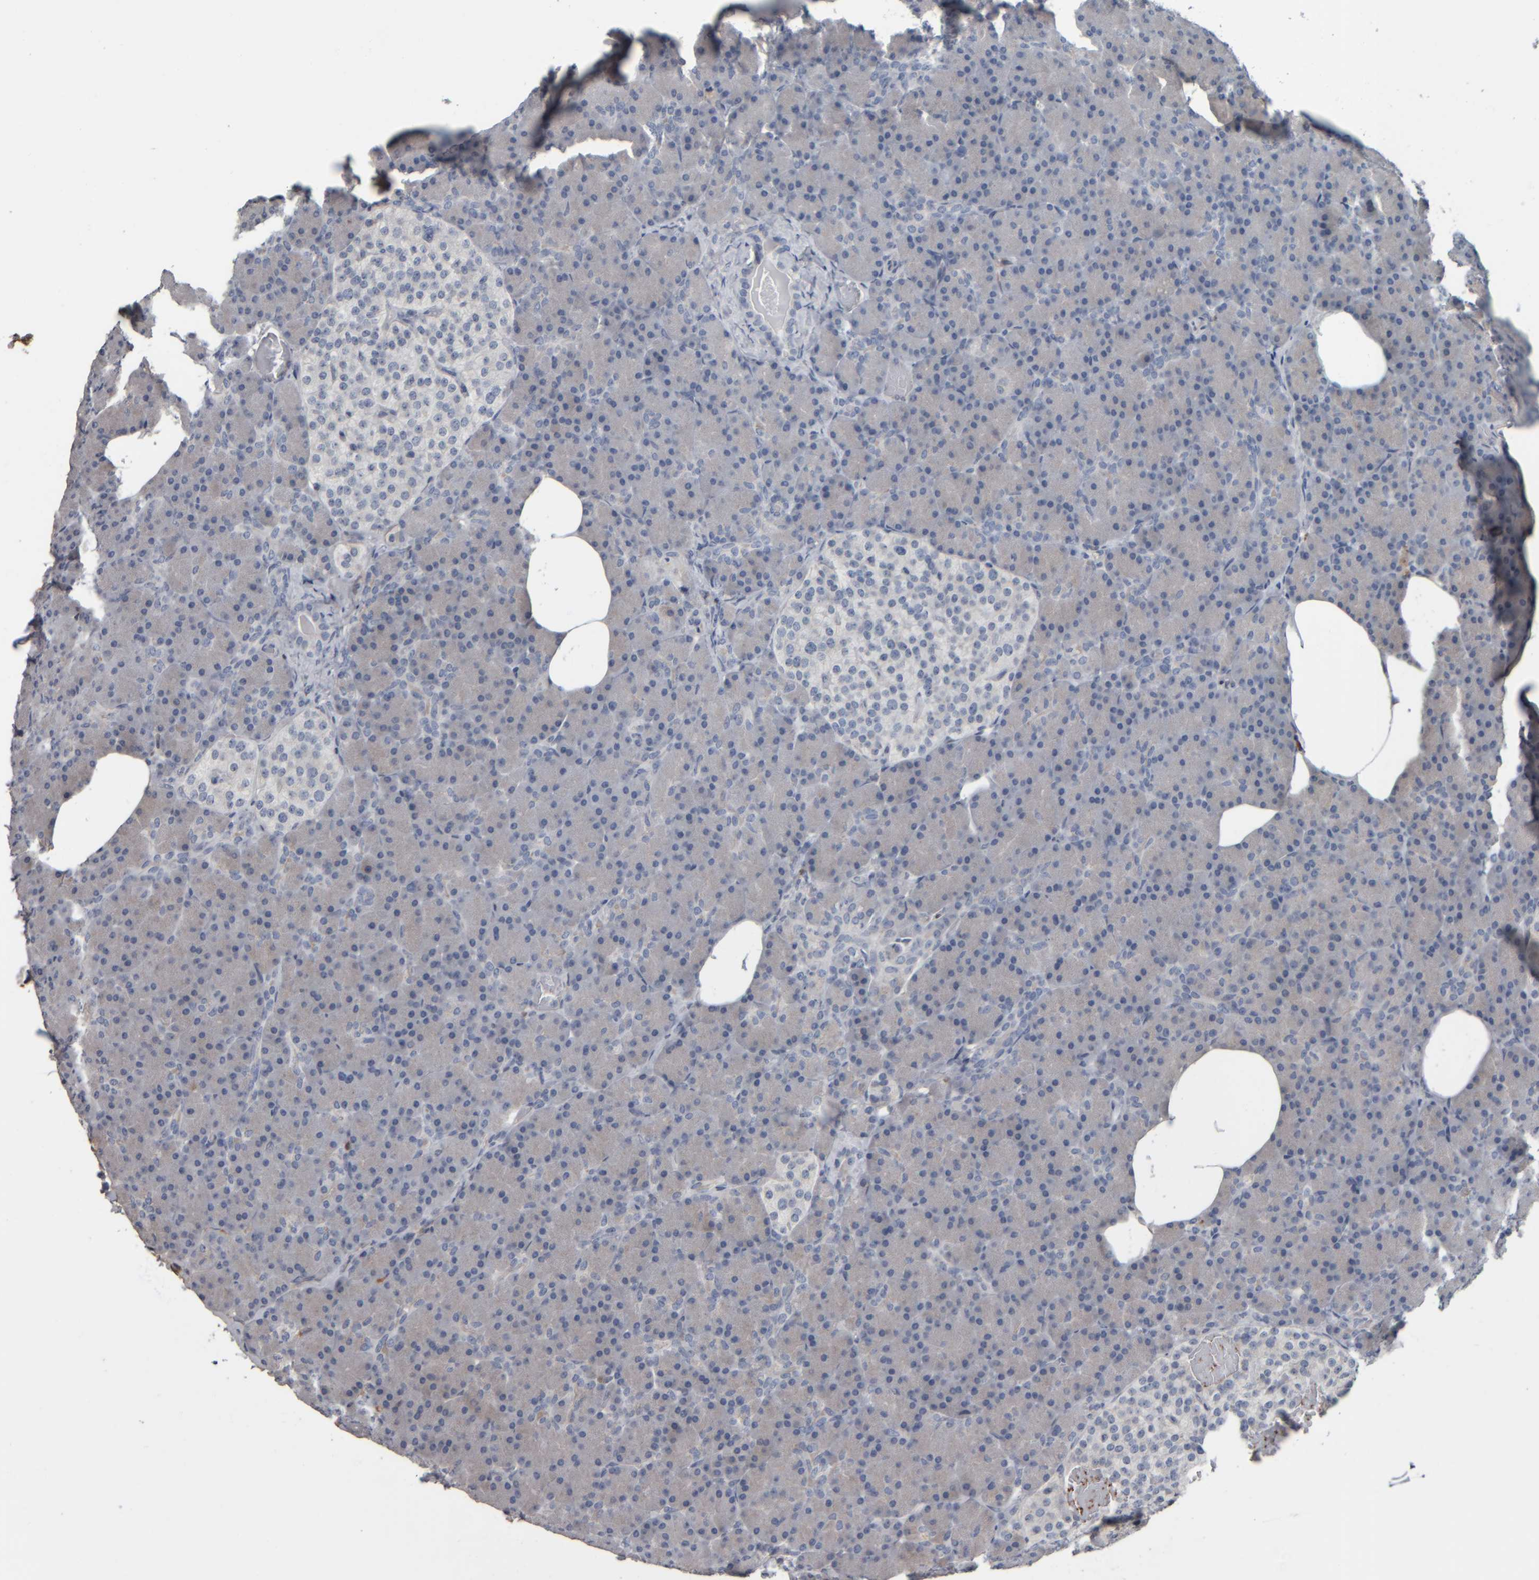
{"staining": {"intensity": "weak", "quantity": "<25%", "location": "cytoplasmic/membranous"}, "tissue": "pancreas", "cell_type": "Exocrine glandular cells", "image_type": "normal", "snomed": [{"axis": "morphology", "description": "Normal tissue, NOS"}, {"axis": "topography", "description": "Pancreas"}], "caption": "Immunohistochemistry (IHC) of unremarkable human pancreas shows no positivity in exocrine glandular cells.", "gene": "CAVIN4", "patient": {"sex": "female", "age": 43}}